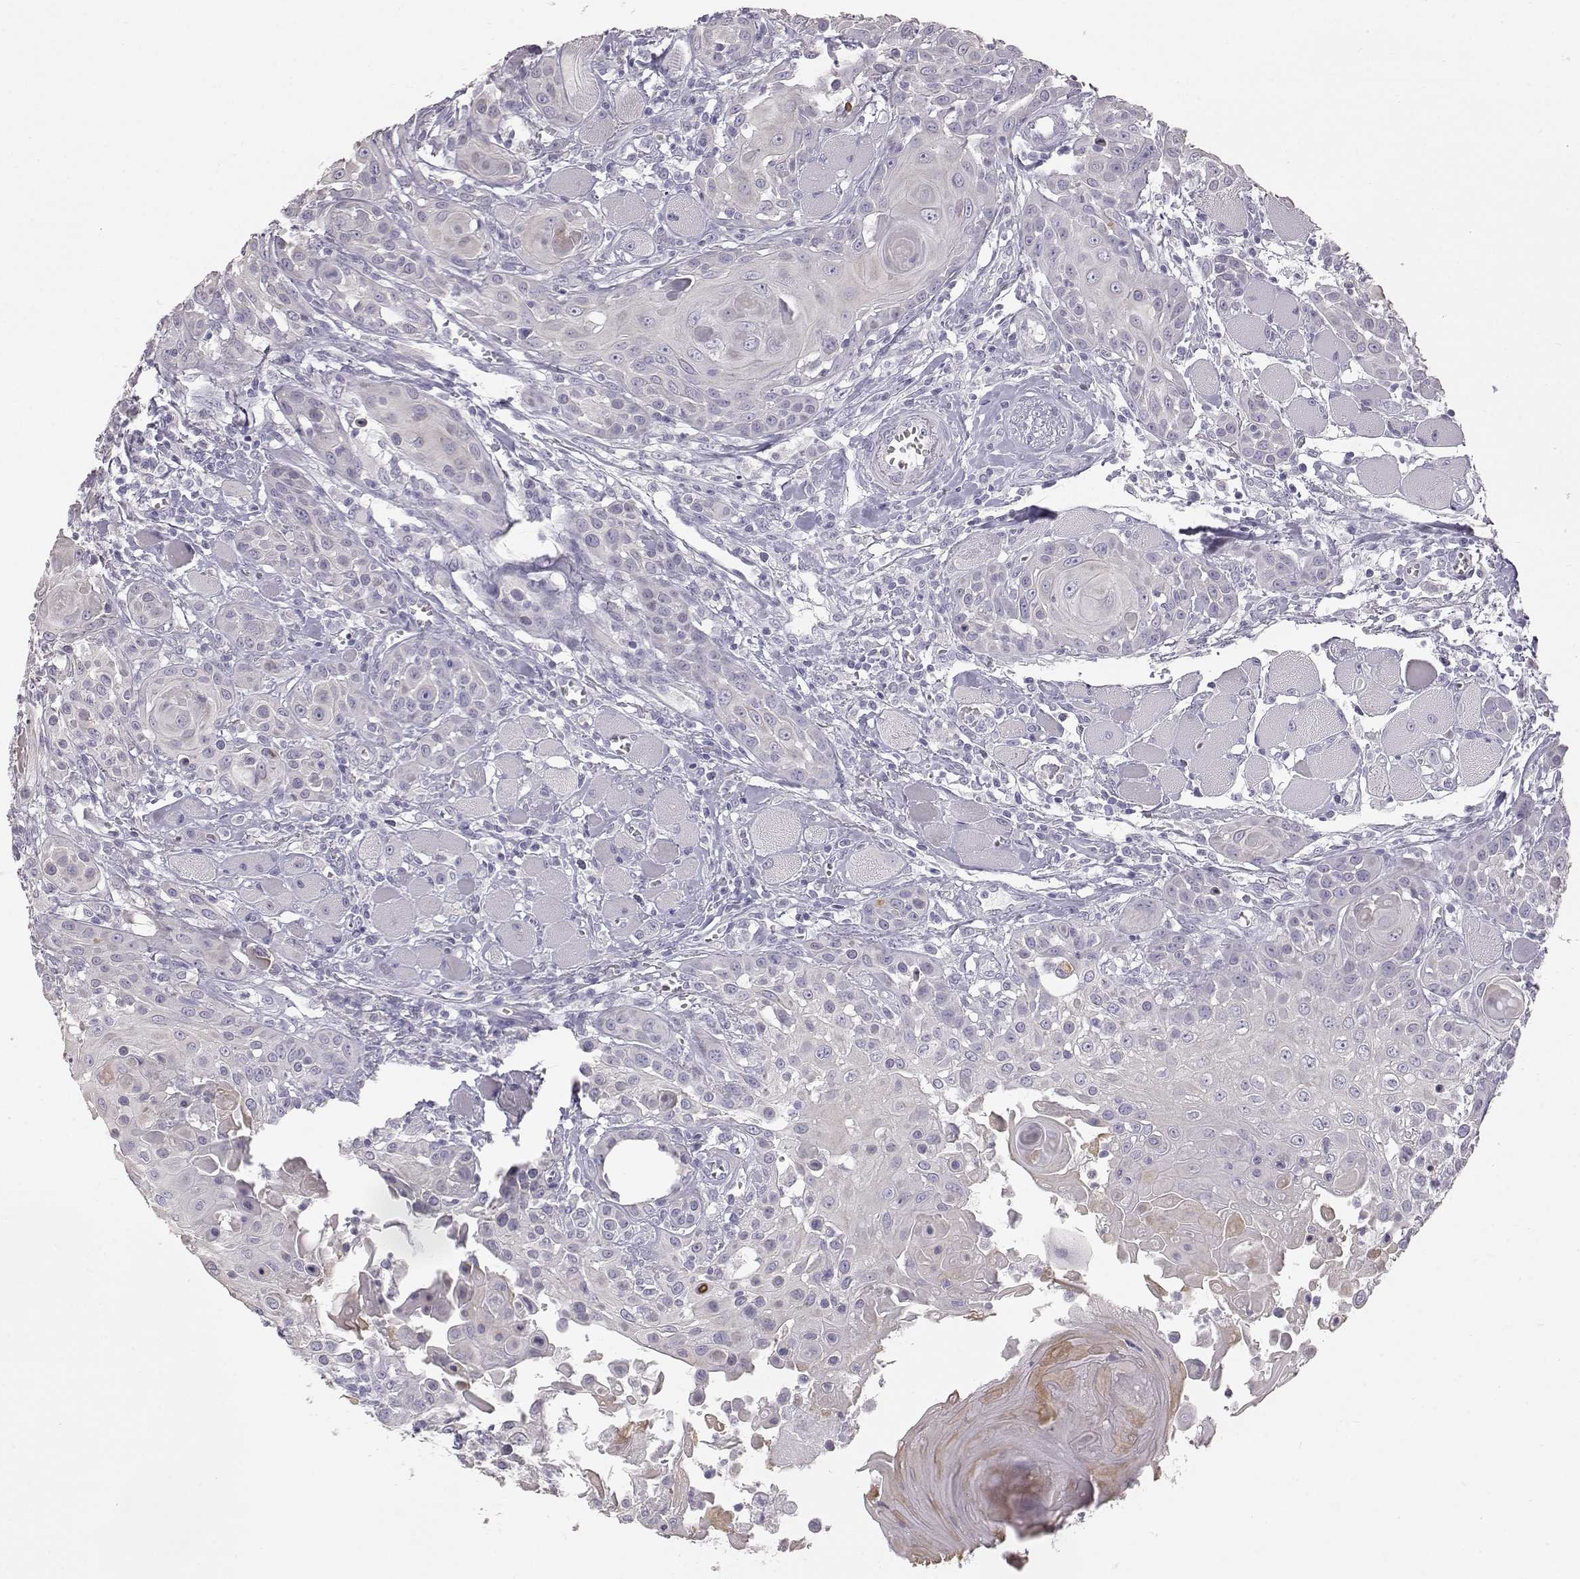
{"staining": {"intensity": "negative", "quantity": "none", "location": "none"}, "tissue": "head and neck cancer", "cell_type": "Tumor cells", "image_type": "cancer", "snomed": [{"axis": "morphology", "description": "Squamous cell carcinoma, NOS"}, {"axis": "topography", "description": "Head-Neck"}], "caption": "A histopathology image of squamous cell carcinoma (head and neck) stained for a protein displays no brown staining in tumor cells. (Brightfield microscopy of DAB IHC at high magnification).", "gene": "KRT33A", "patient": {"sex": "female", "age": 80}}